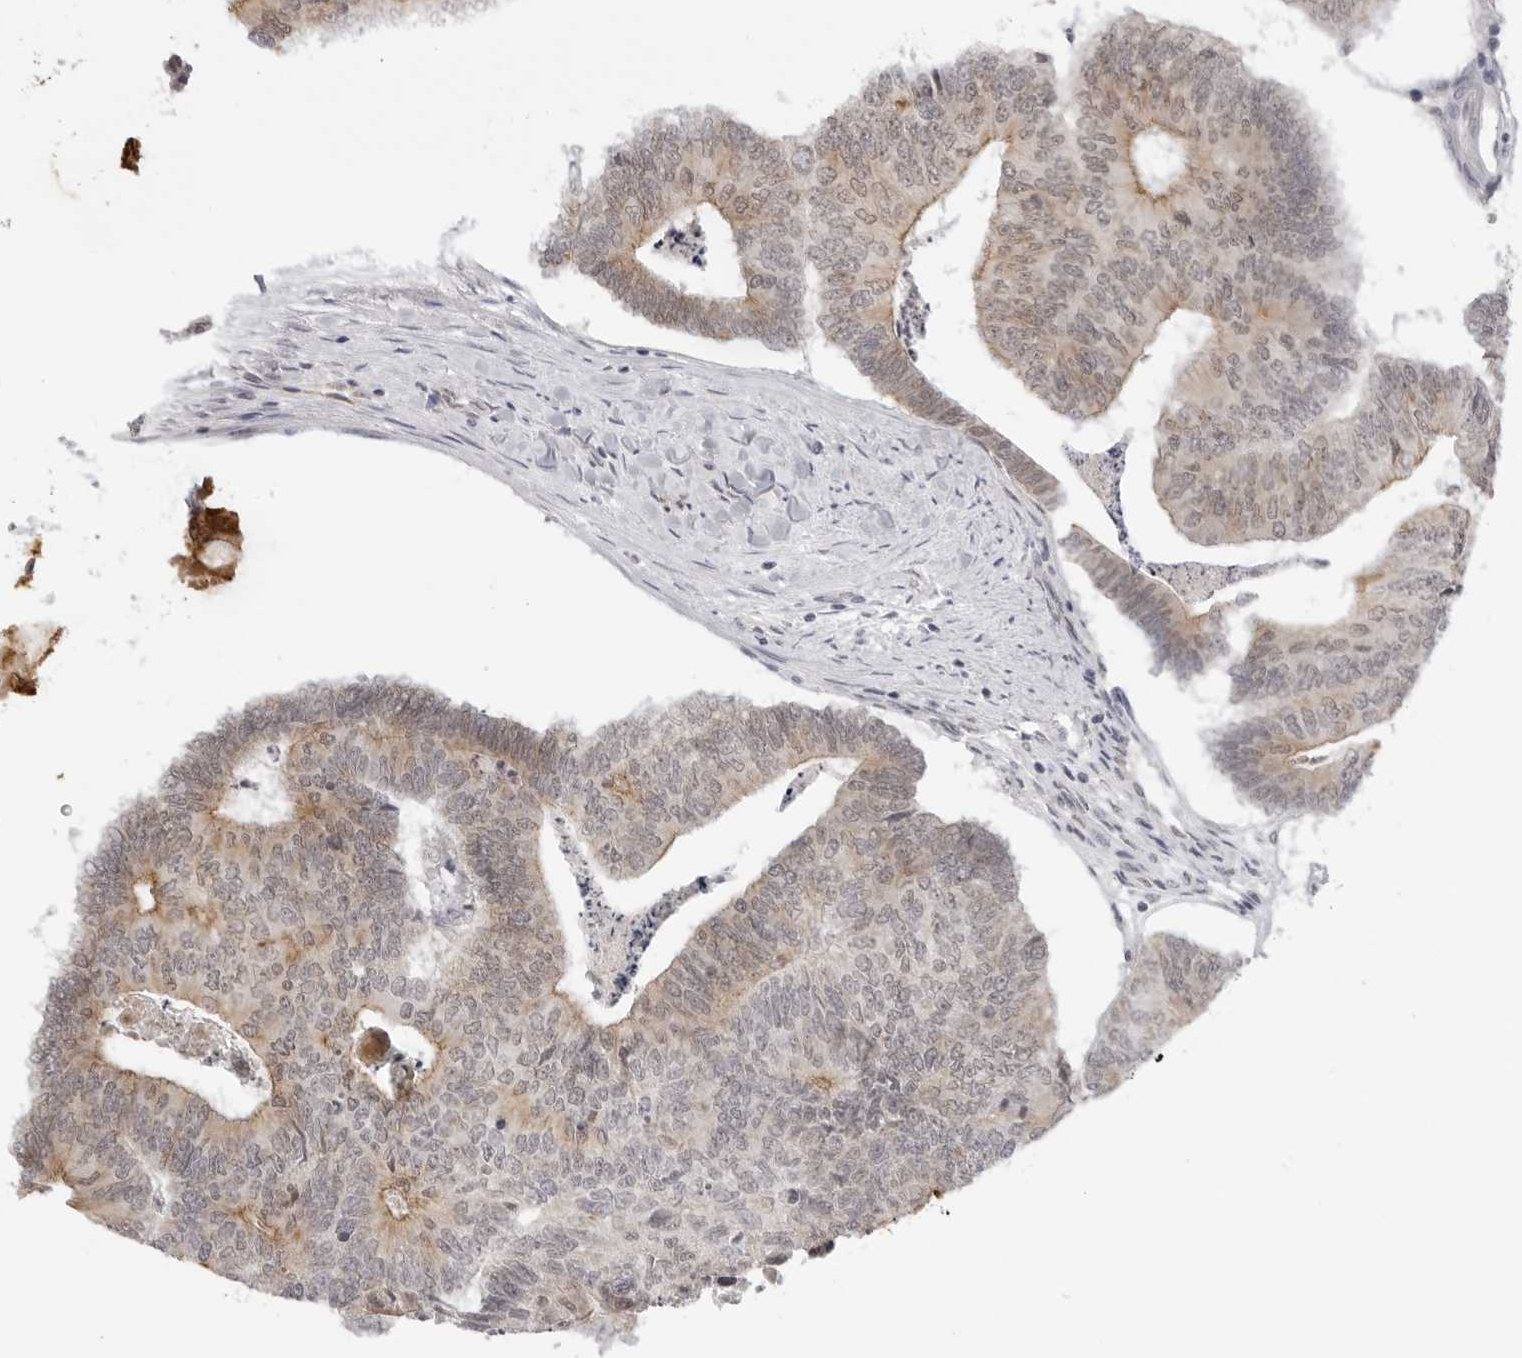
{"staining": {"intensity": "moderate", "quantity": "25%-75%", "location": "cytoplasmic/membranous"}, "tissue": "colorectal cancer", "cell_type": "Tumor cells", "image_type": "cancer", "snomed": [{"axis": "morphology", "description": "Adenocarcinoma, NOS"}, {"axis": "topography", "description": "Colon"}], "caption": "Immunohistochemical staining of adenocarcinoma (colorectal) exhibits medium levels of moderate cytoplasmic/membranous positivity in approximately 25%-75% of tumor cells. (Stains: DAB in brown, nuclei in blue, Microscopy: brightfield microscopy at high magnification).", "gene": "TRAPPC3", "patient": {"sex": "female", "age": 67}}